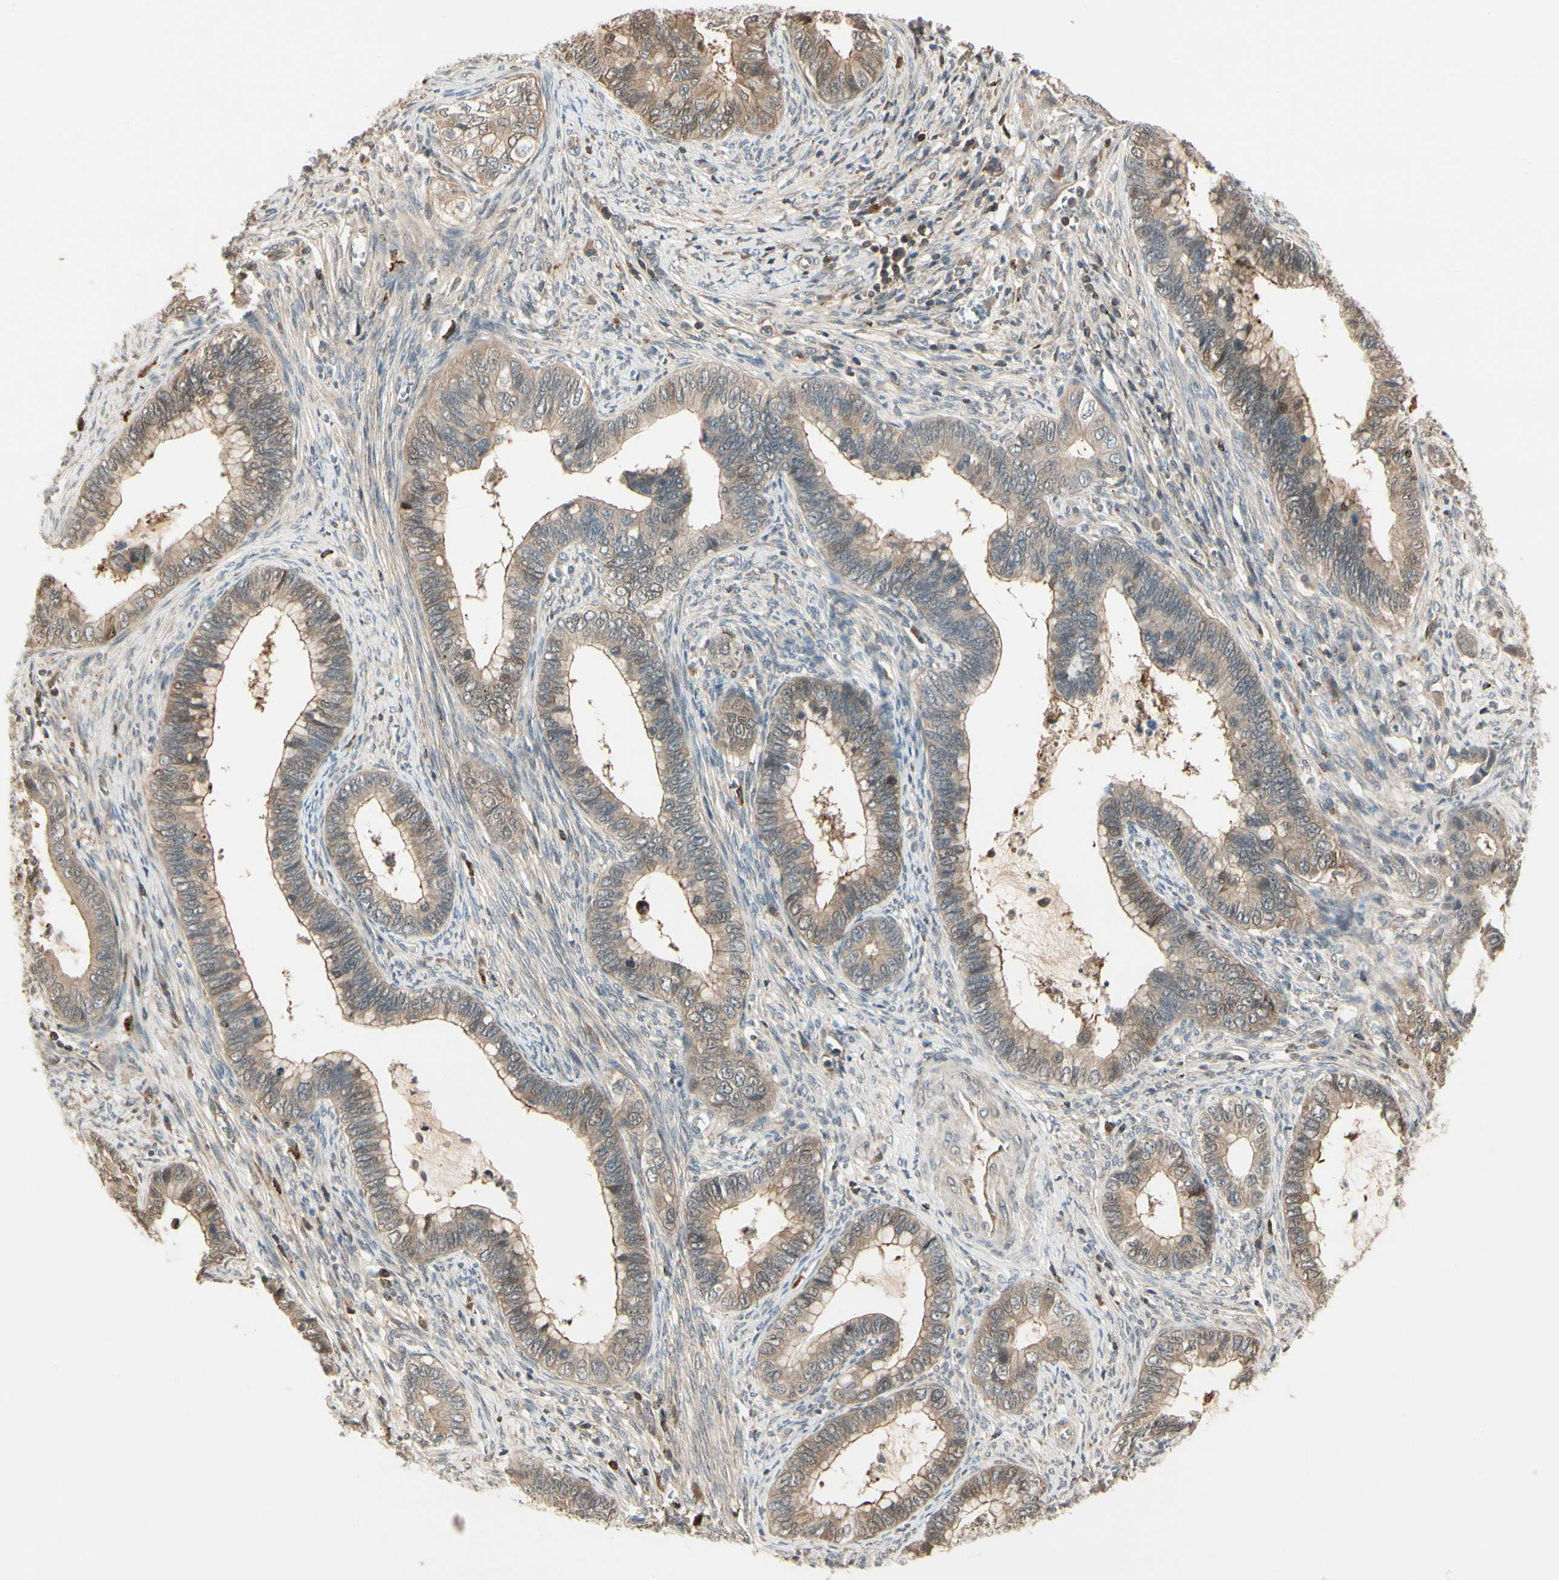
{"staining": {"intensity": "weak", "quantity": ">75%", "location": "cytoplasmic/membranous"}, "tissue": "cervical cancer", "cell_type": "Tumor cells", "image_type": "cancer", "snomed": [{"axis": "morphology", "description": "Adenocarcinoma, NOS"}, {"axis": "topography", "description": "Cervix"}], "caption": "Brown immunohistochemical staining in human adenocarcinoma (cervical) displays weak cytoplasmic/membranous staining in approximately >75% of tumor cells.", "gene": "EVC", "patient": {"sex": "female", "age": 44}}